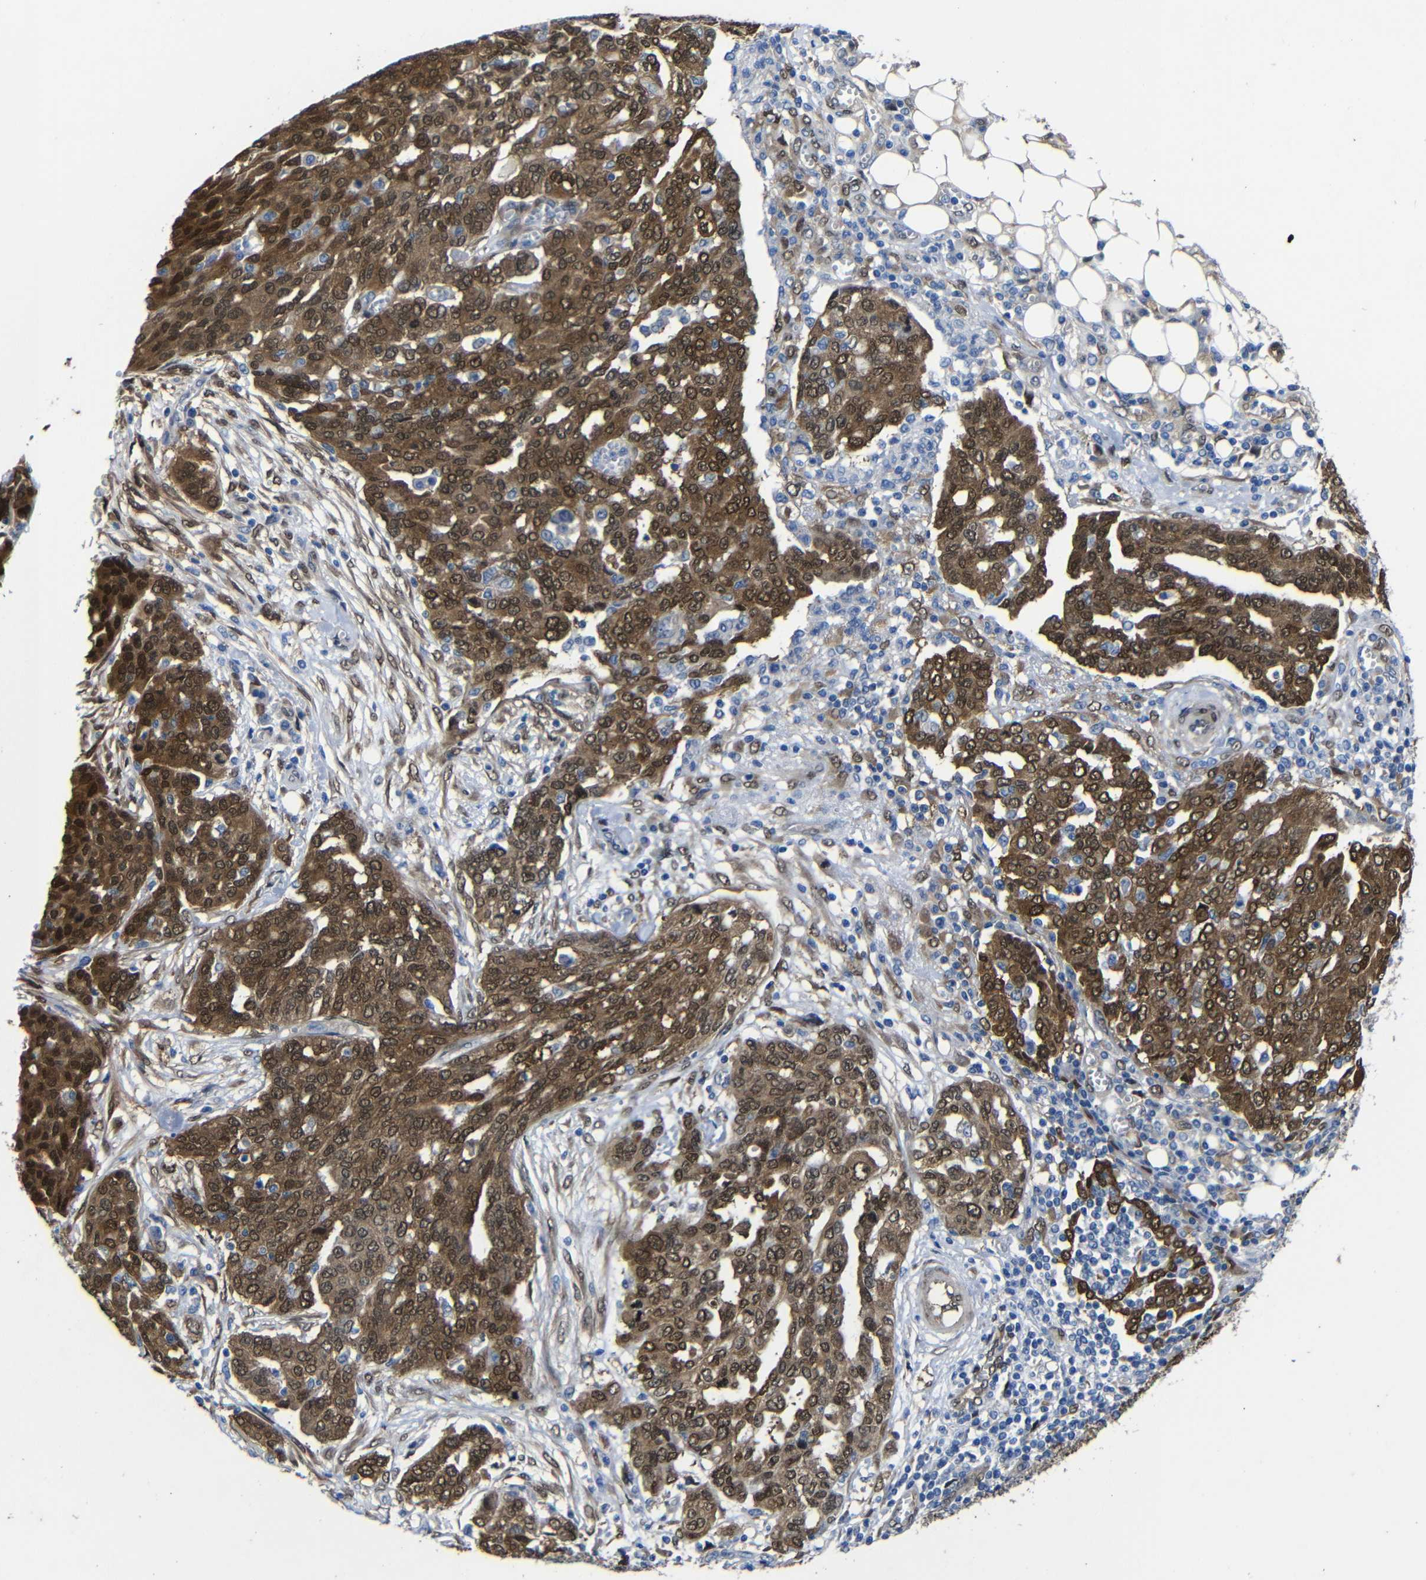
{"staining": {"intensity": "strong", "quantity": ">75%", "location": "cytoplasmic/membranous,nuclear"}, "tissue": "ovarian cancer", "cell_type": "Tumor cells", "image_type": "cancer", "snomed": [{"axis": "morphology", "description": "Cystadenocarcinoma, serous, NOS"}, {"axis": "topography", "description": "Soft tissue"}, {"axis": "topography", "description": "Ovary"}], "caption": "IHC micrograph of neoplastic tissue: ovarian serous cystadenocarcinoma stained using immunohistochemistry displays high levels of strong protein expression localized specifically in the cytoplasmic/membranous and nuclear of tumor cells, appearing as a cytoplasmic/membranous and nuclear brown color.", "gene": "YAP1", "patient": {"sex": "female", "age": 57}}